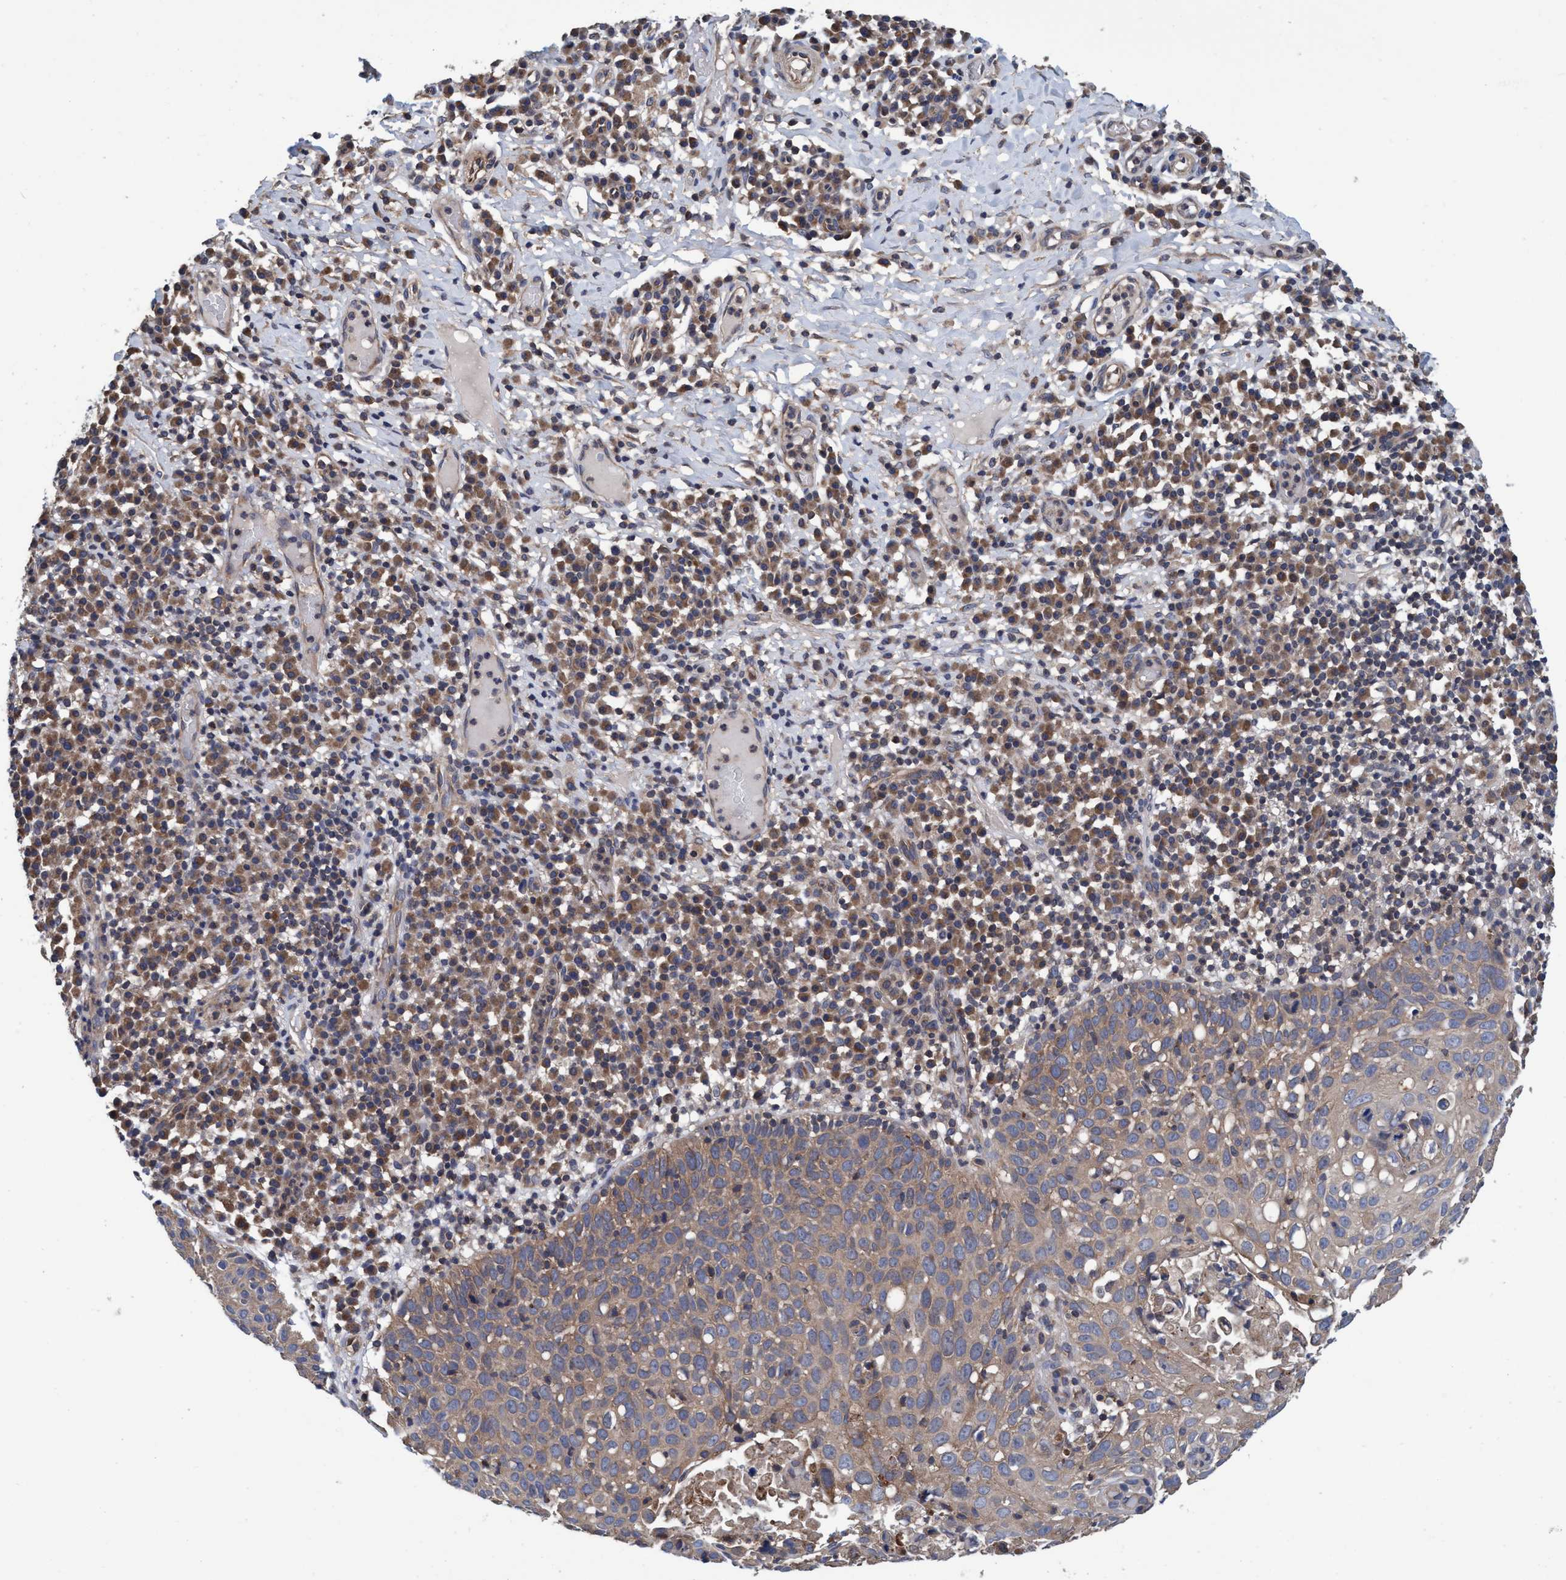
{"staining": {"intensity": "weak", "quantity": ">75%", "location": "cytoplasmic/membranous"}, "tissue": "skin cancer", "cell_type": "Tumor cells", "image_type": "cancer", "snomed": [{"axis": "morphology", "description": "Squamous cell carcinoma in situ, NOS"}, {"axis": "morphology", "description": "Squamous cell carcinoma, NOS"}, {"axis": "topography", "description": "Skin"}], "caption": "Brown immunohistochemical staining in skin squamous cell carcinoma shows weak cytoplasmic/membranous staining in approximately >75% of tumor cells.", "gene": "CALCOCO2", "patient": {"sex": "male", "age": 93}}